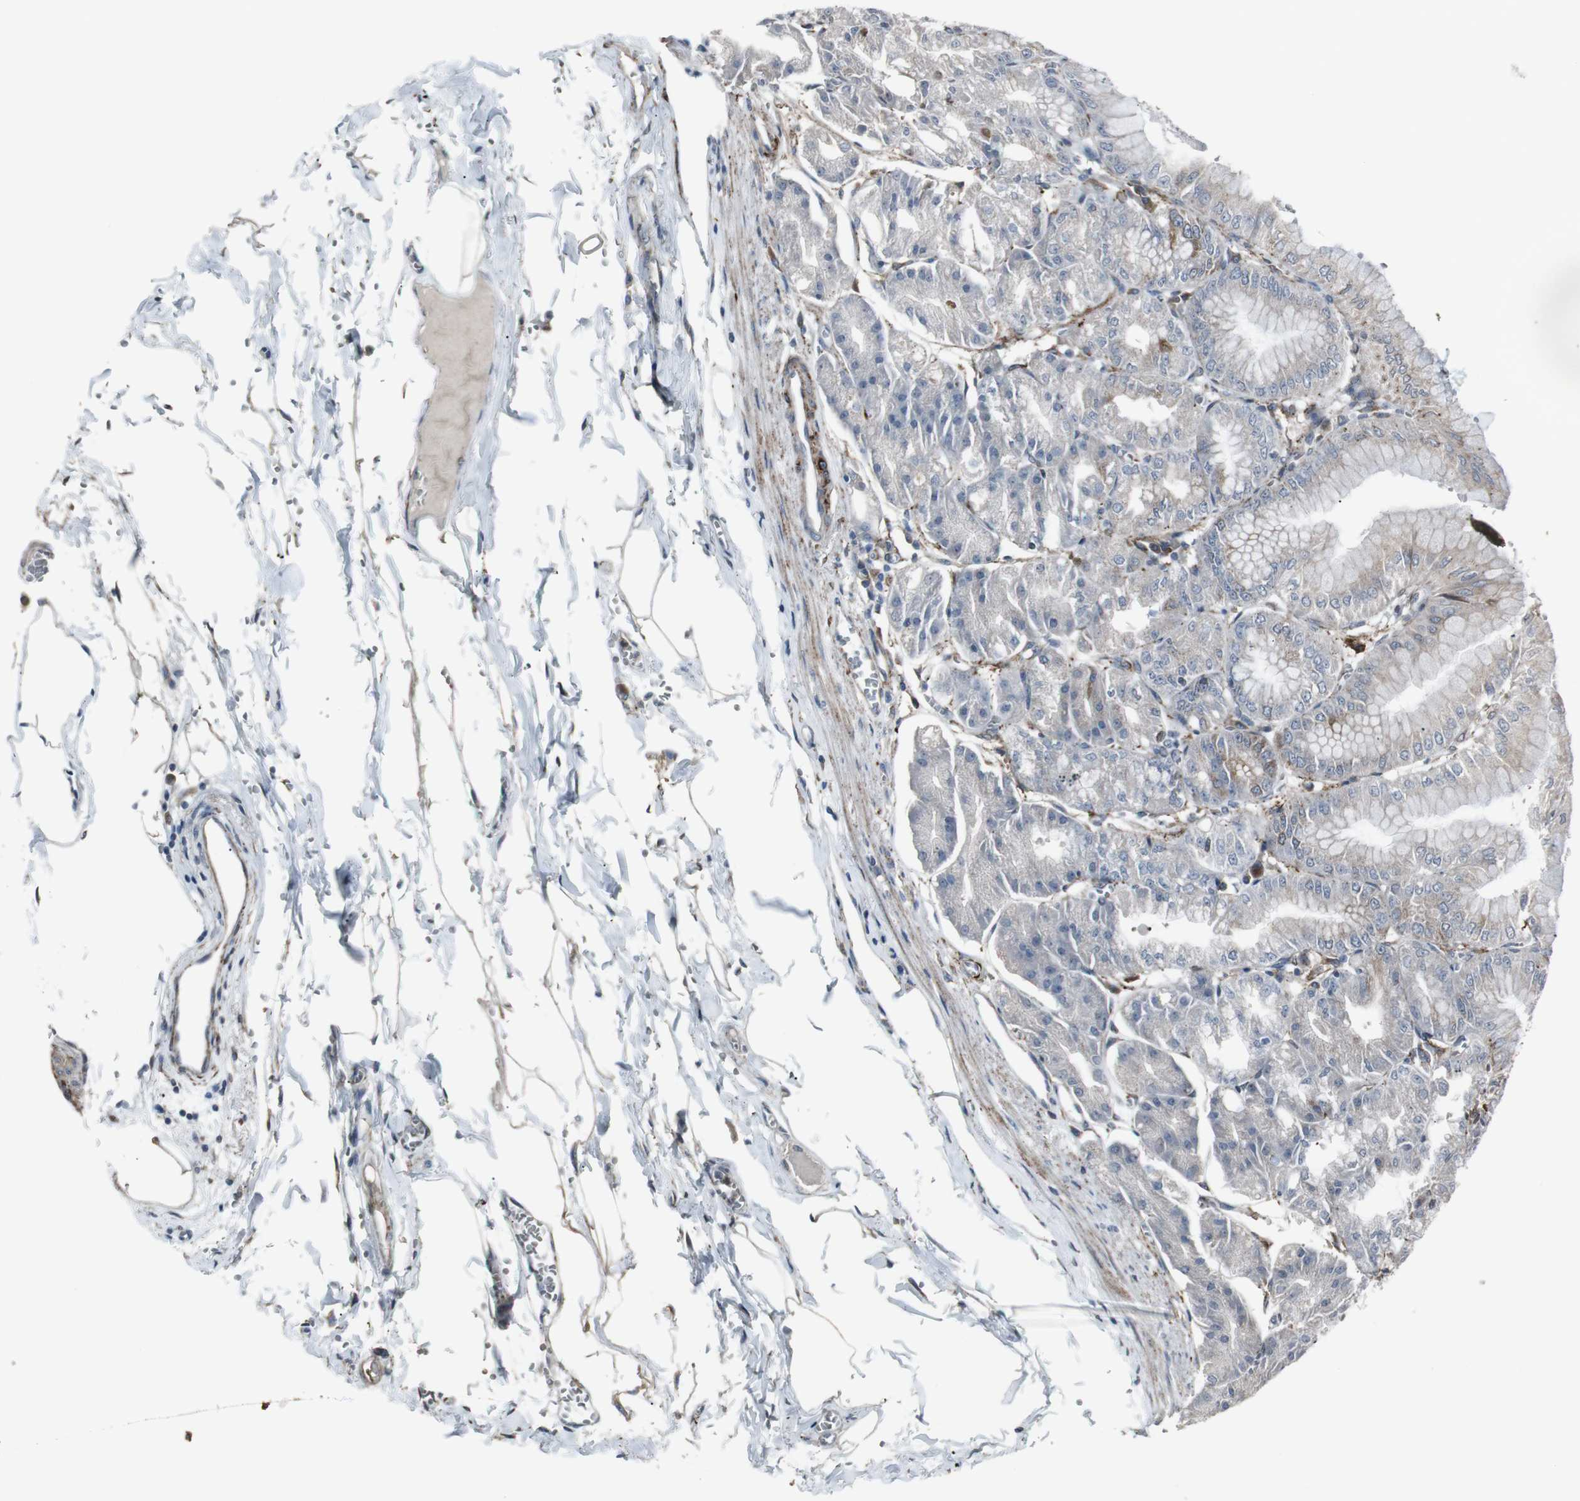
{"staining": {"intensity": "strong", "quantity": "25%-75%", "location": "cytoplasmic/membranous"}, "tissue": "stomach", "cell_type": "Glandular cells", "image_type": "normal", "snomed": [{"axis": "morphology", "description": "Normal tissue, NOS"}, {"axis": "topography", "description": "Stomach, lower"}], "caption": "IHC histopathology image of normal stomach stained for a protein (brown), which reveals high levels of strong cytoplasmic/membranous positivity in about 25%-75% of glandular cells.", "gene": "LNPK", "patient": {"sex": "male", "age": 71}}